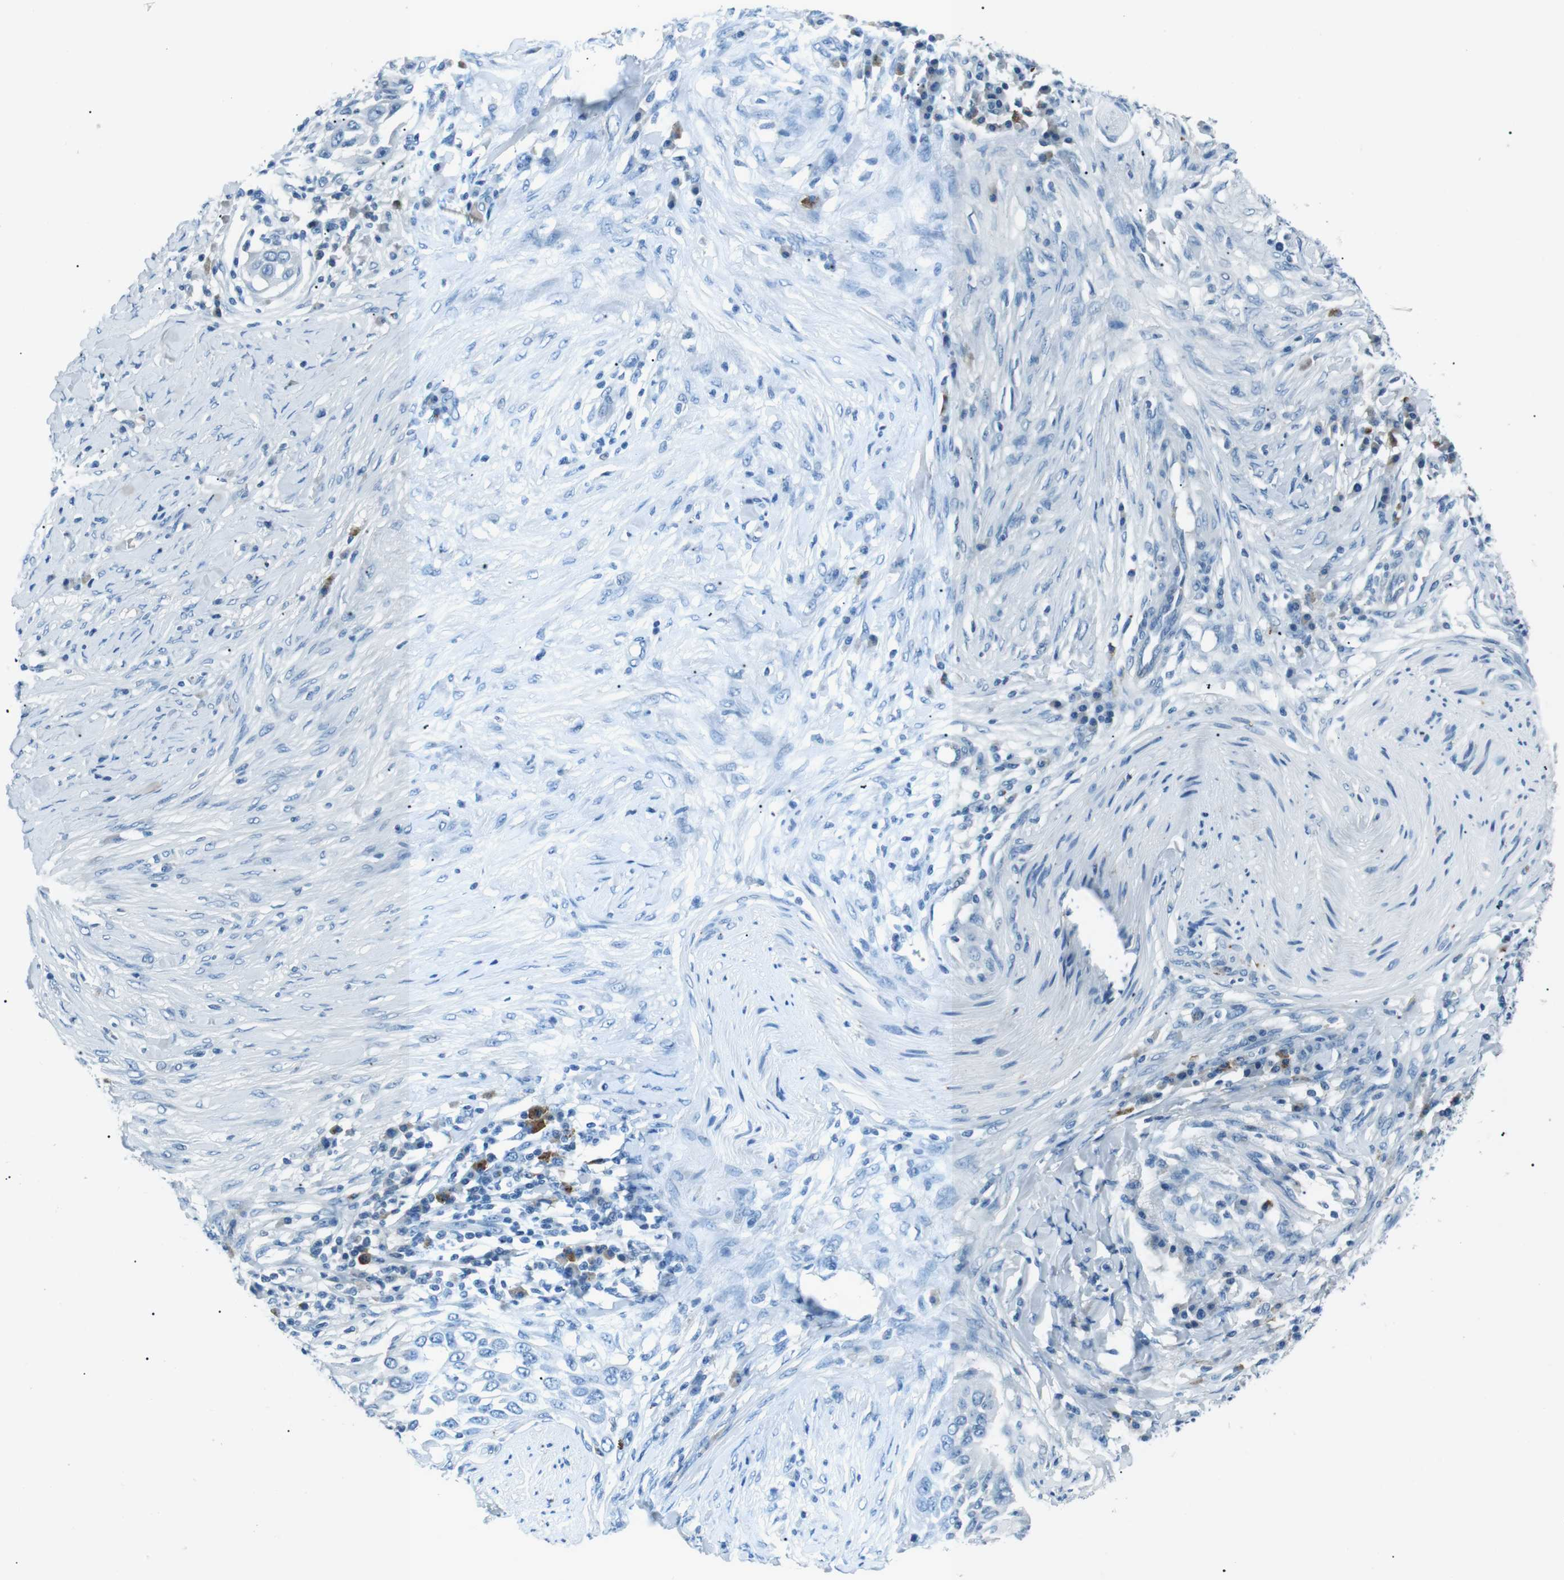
{"staining": {"intensity": "negative", "quantity": "none", "location": "none"}, "tissue": "skin cancer", "cell_type": "Tumor cells", "image_type": "cancer", "snomed": [{"axis": "morphology", "description": "Squamous cell carcinoma, NOS"}, {"axis": "topography", "description": "Skin"}], "caption": "Tumor cells show no significant positivity in skin cancer. (IHC, brightfield microscopy, high magnification).", "gene": "ST6GAL1", "patient": {"sex": "female", "age": 44}}